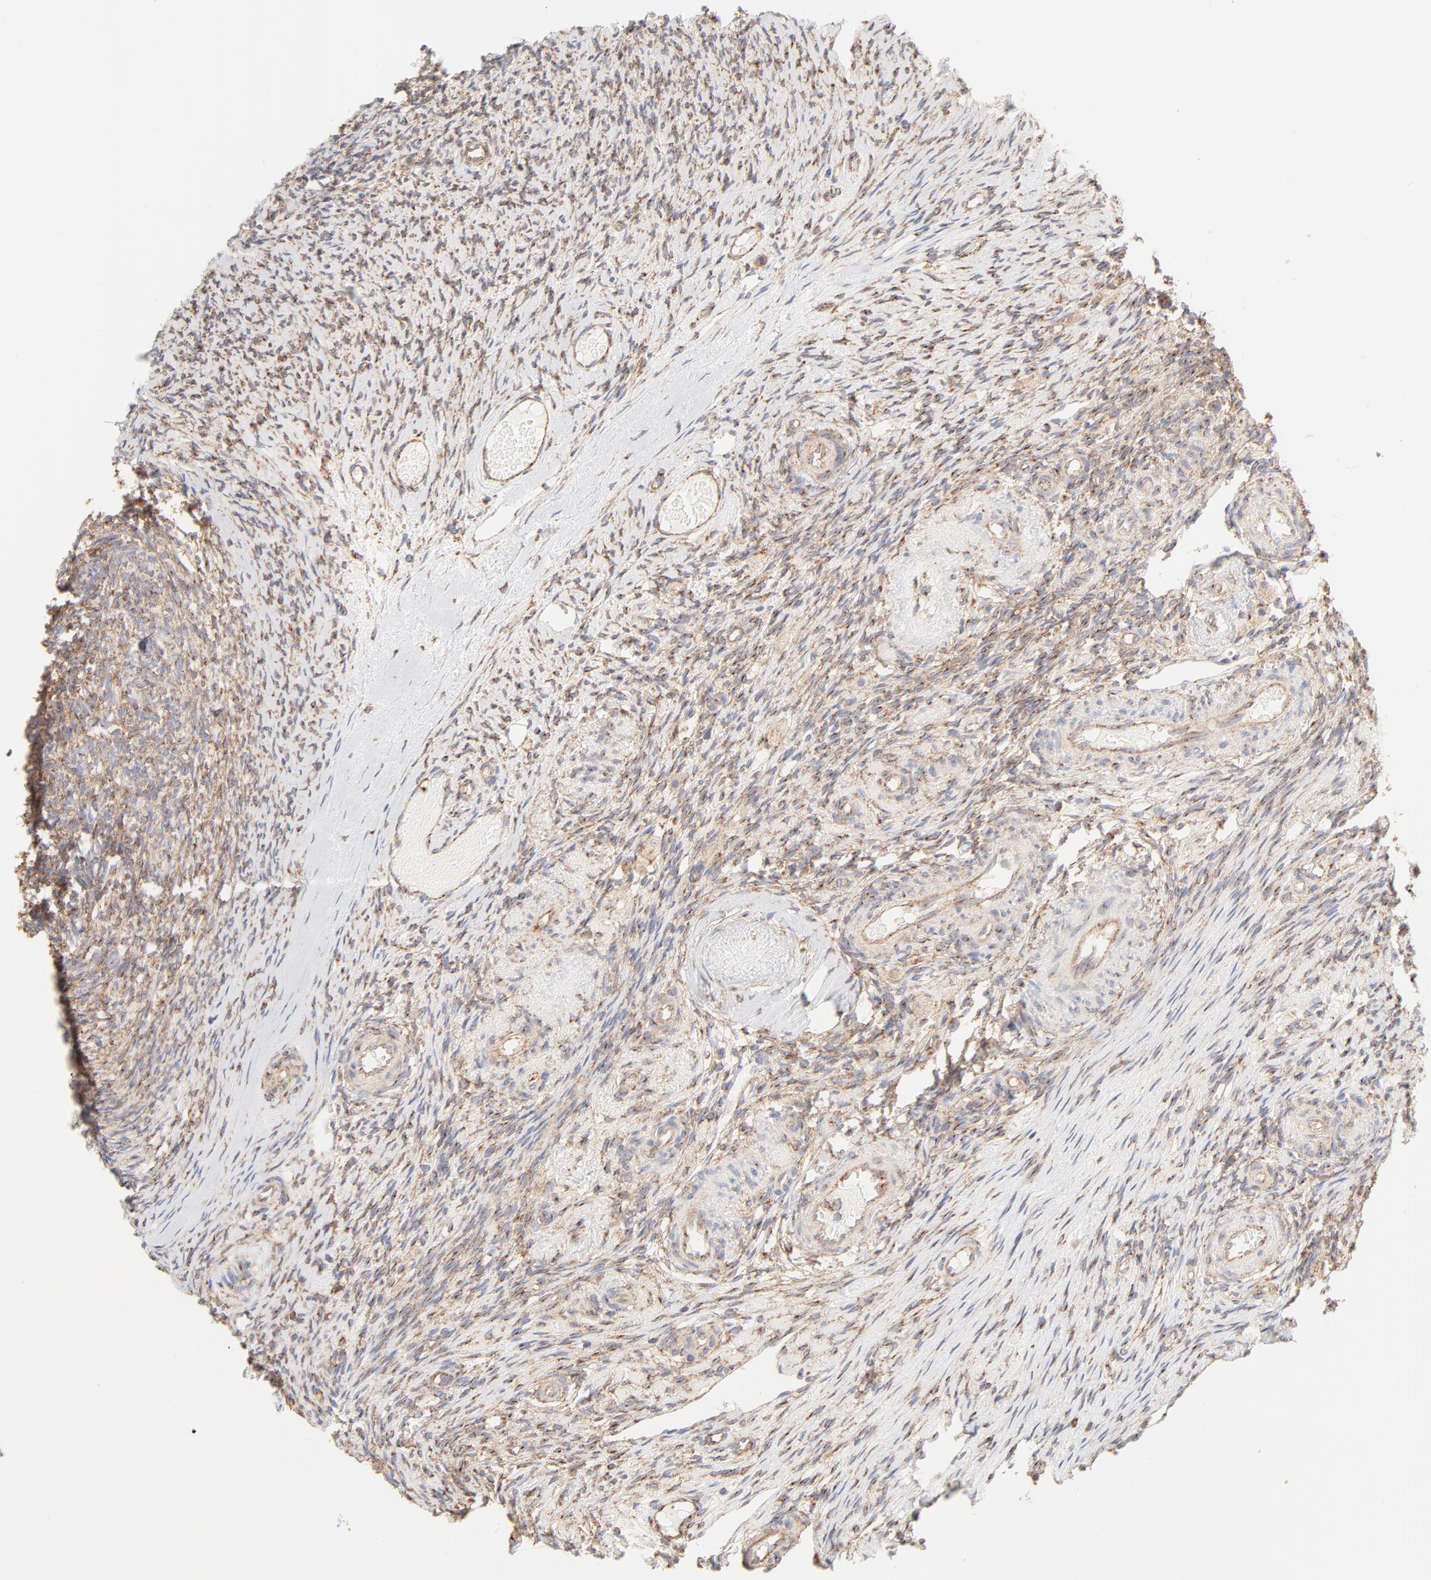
{"staining": {"intensity": "moderate", "quantity": ">75%", "location": "cytoplasmic/membranous"}, "tissue": "ovary", "cell_type": "Ovarian stroma cells", "image_type": "normal", "snomed": [{"axis": "morphology", "description": "Normal tissue, NOS"}, {"axis": "topography", "description": "Ovary"}], "caption": "Ovarian stroma cells reveal moderate cytoplasmic/membranous positivity in about >75% of cells in unremarkable ovary.", "gene": "CLTB", "patient": {"sex": "female", "age": 60}}